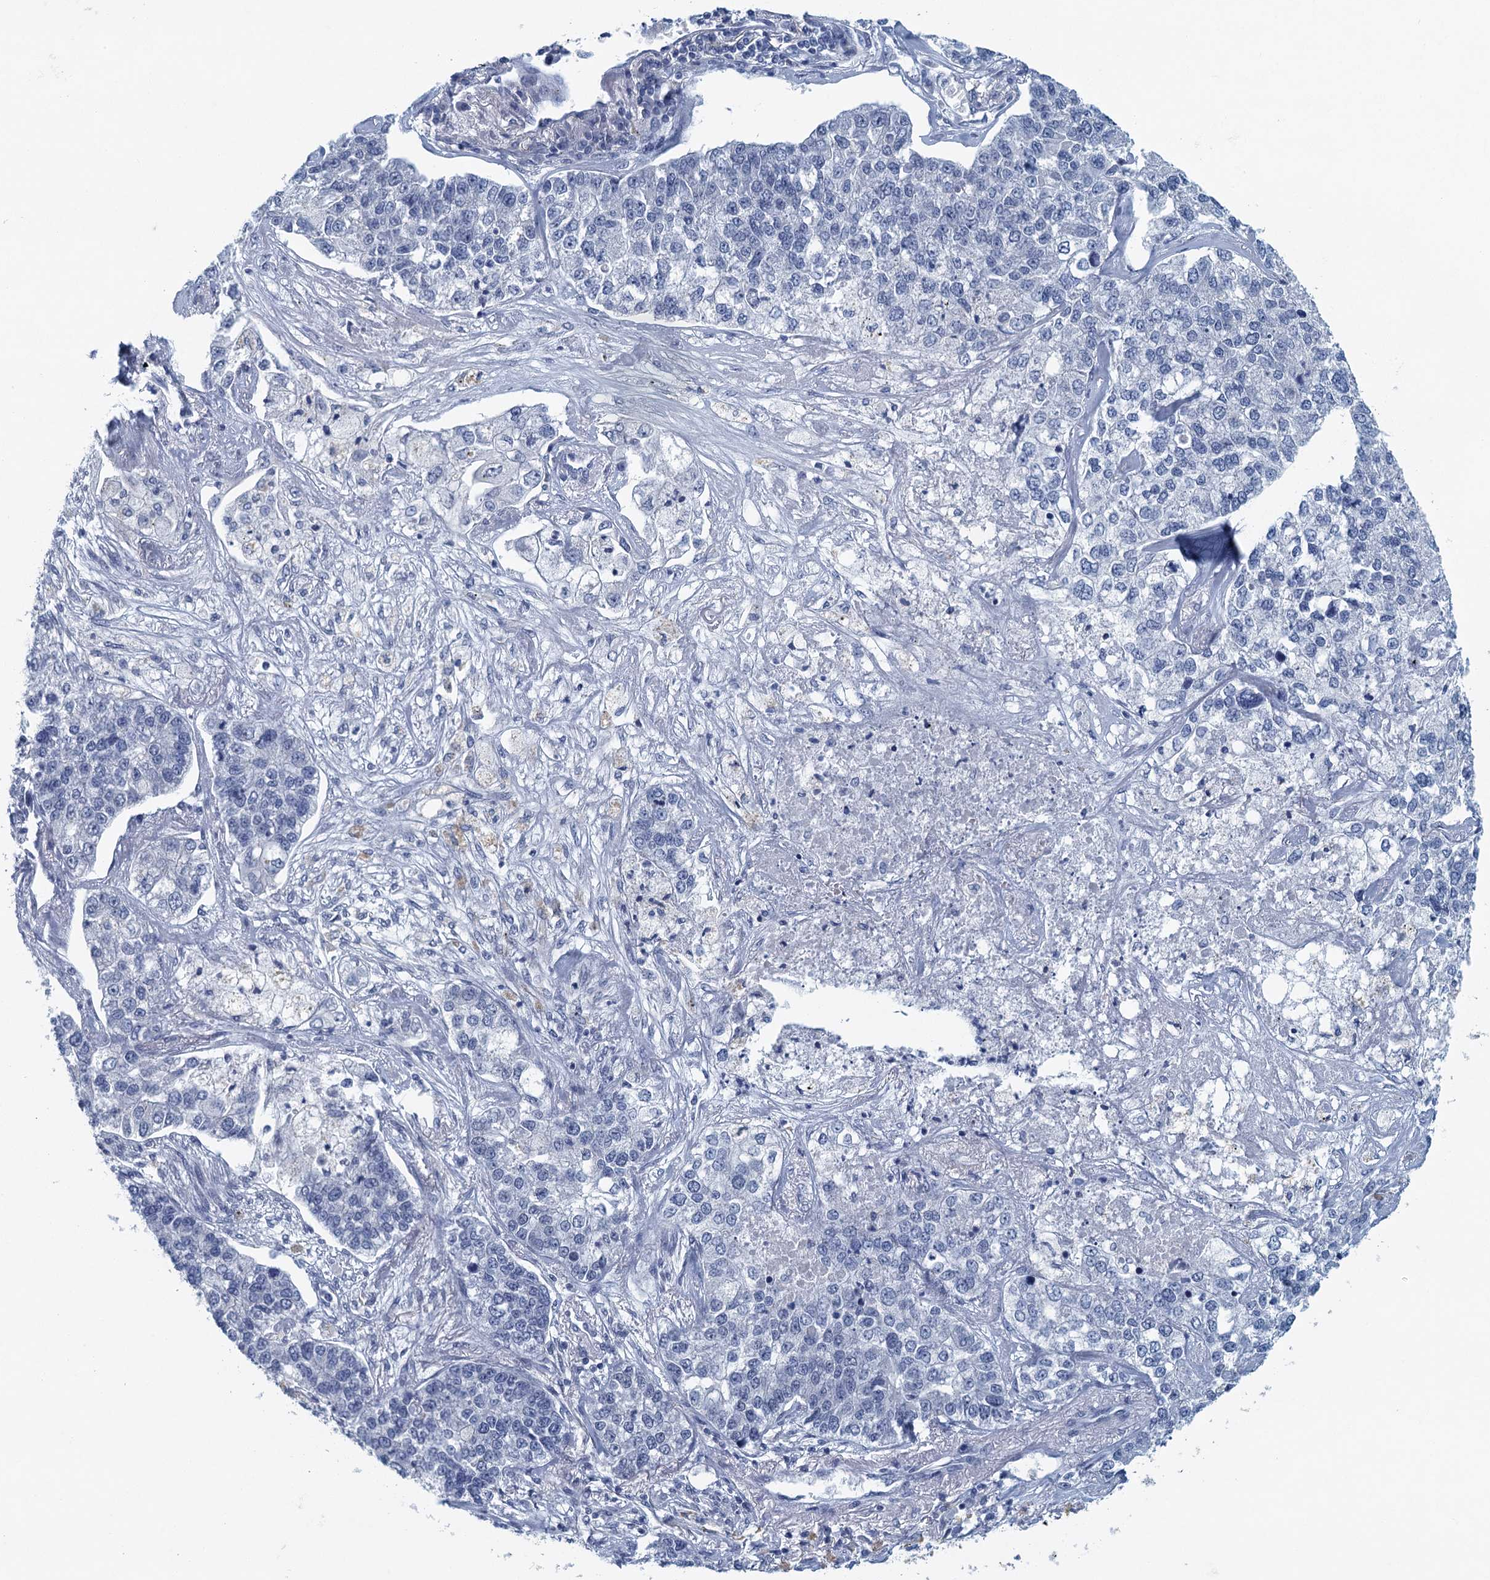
{"staining": {"intensity": "negative", "quantity": "none", "location": "none"}, "tissue": "lung cancer", "cell_type": "Tumor cells", "image_type": "cancer", "snomed": [{"axis": "morphology", "description": "Adenocarcinoma, NOS"}, {"axis": "topography", "description": "Lung"}], "caption": "Tumor cells show no significant protein expression in lung adenocarcinoma.", "gene": "ENSG00000131152", "patient": {"sex": "male", "age": 49}}